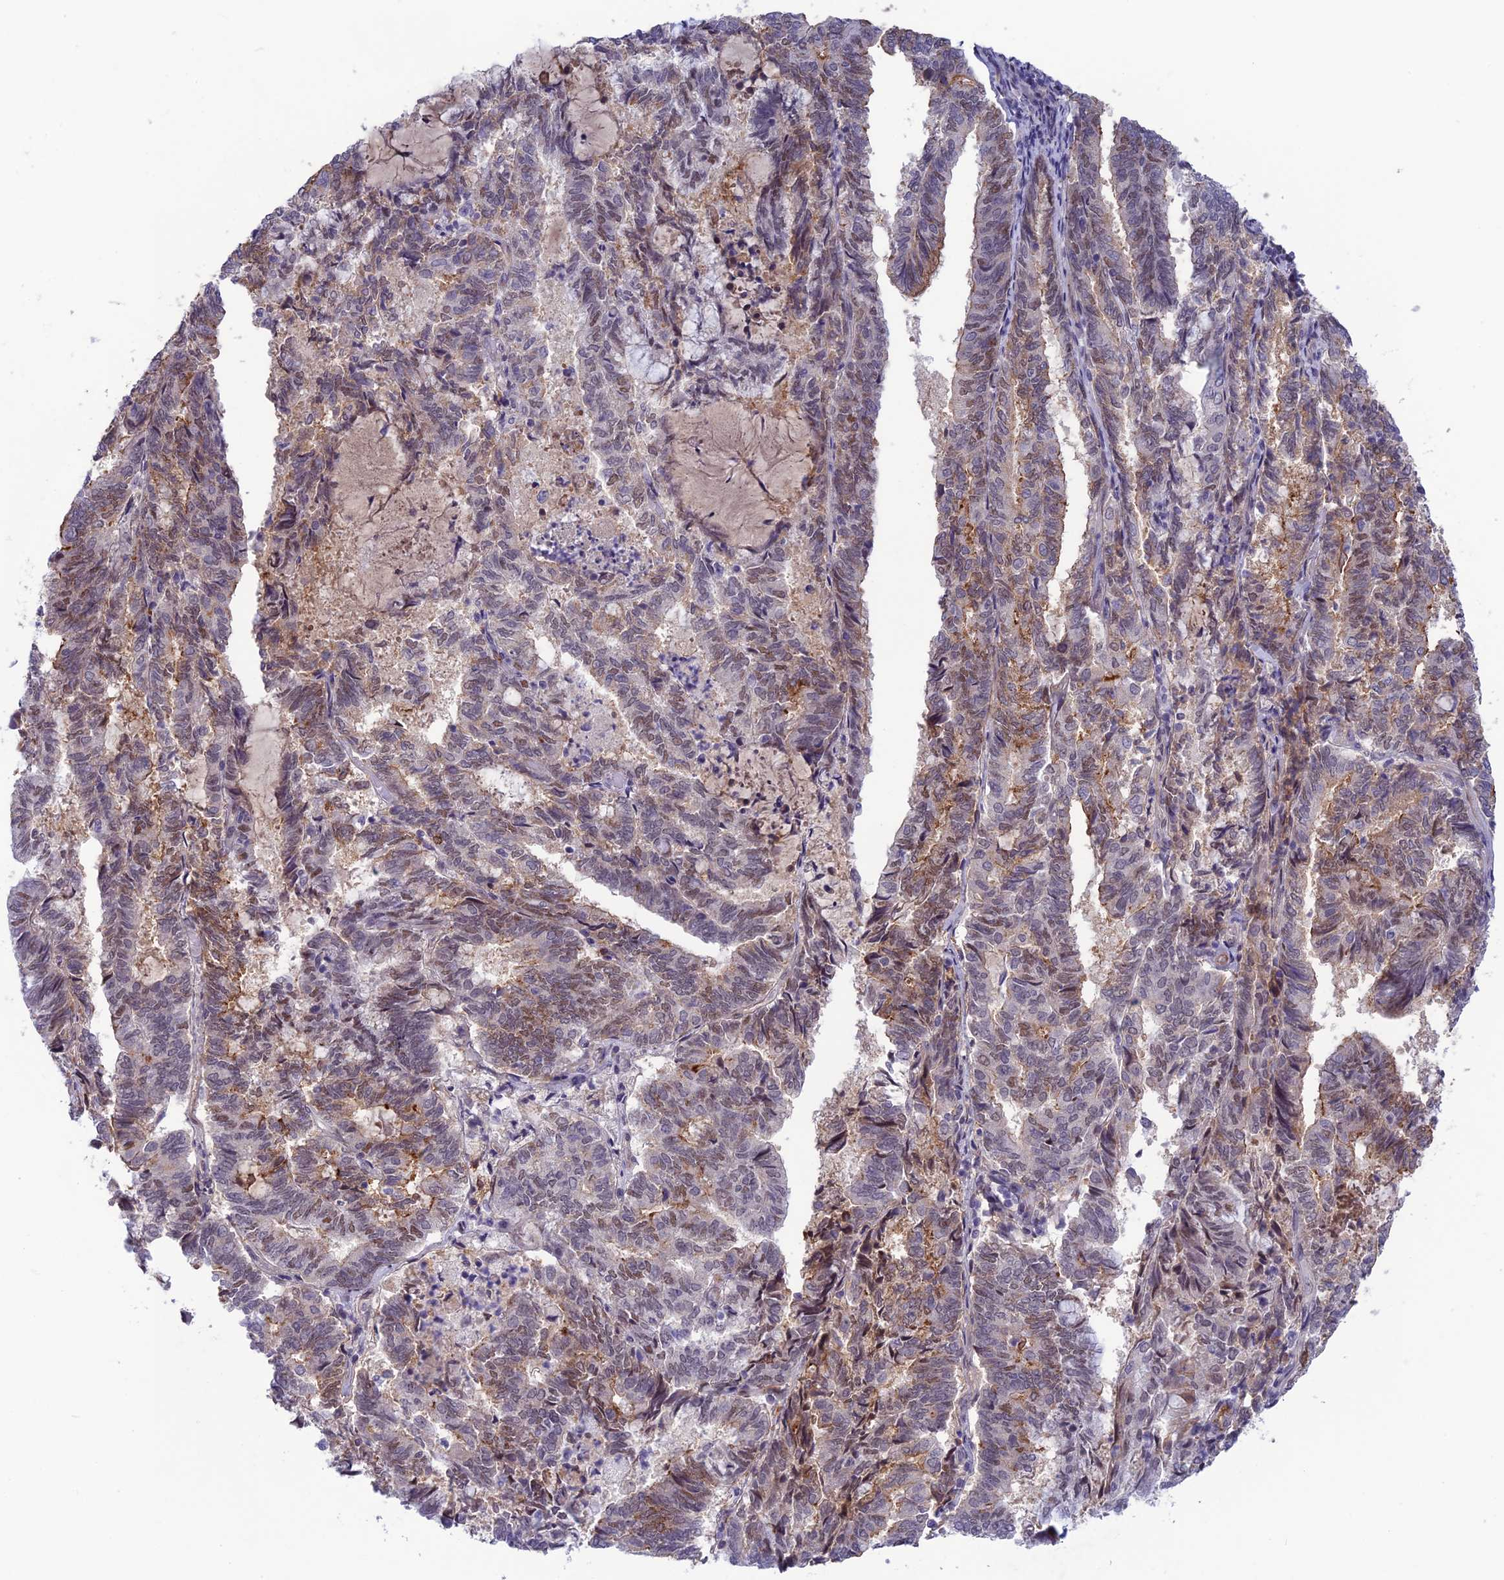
{"staining": {"intensity": "moderate", "quantity": "<25%", "location": "cytoplasmic/membranous,nuclear"}, "tissue": "endometrial cancer", "cell_type": "Tumor cells", "image_type": "cancer", "snomed": [{"axis": "morphology", "description": "Adenocarcinoma, NOS"}, {"axis": "topography", "description": "Endometrium"}], "caption": "Approximately <25% of tumor cells in adenocarcinoma (endometrial) show moderate cytoplasmic/membranous and nuclear protein expression as visualized by brown immunohistochemical staining.", "gene": "FKBPL", "patient": {"sex": "female", "age": 80}}